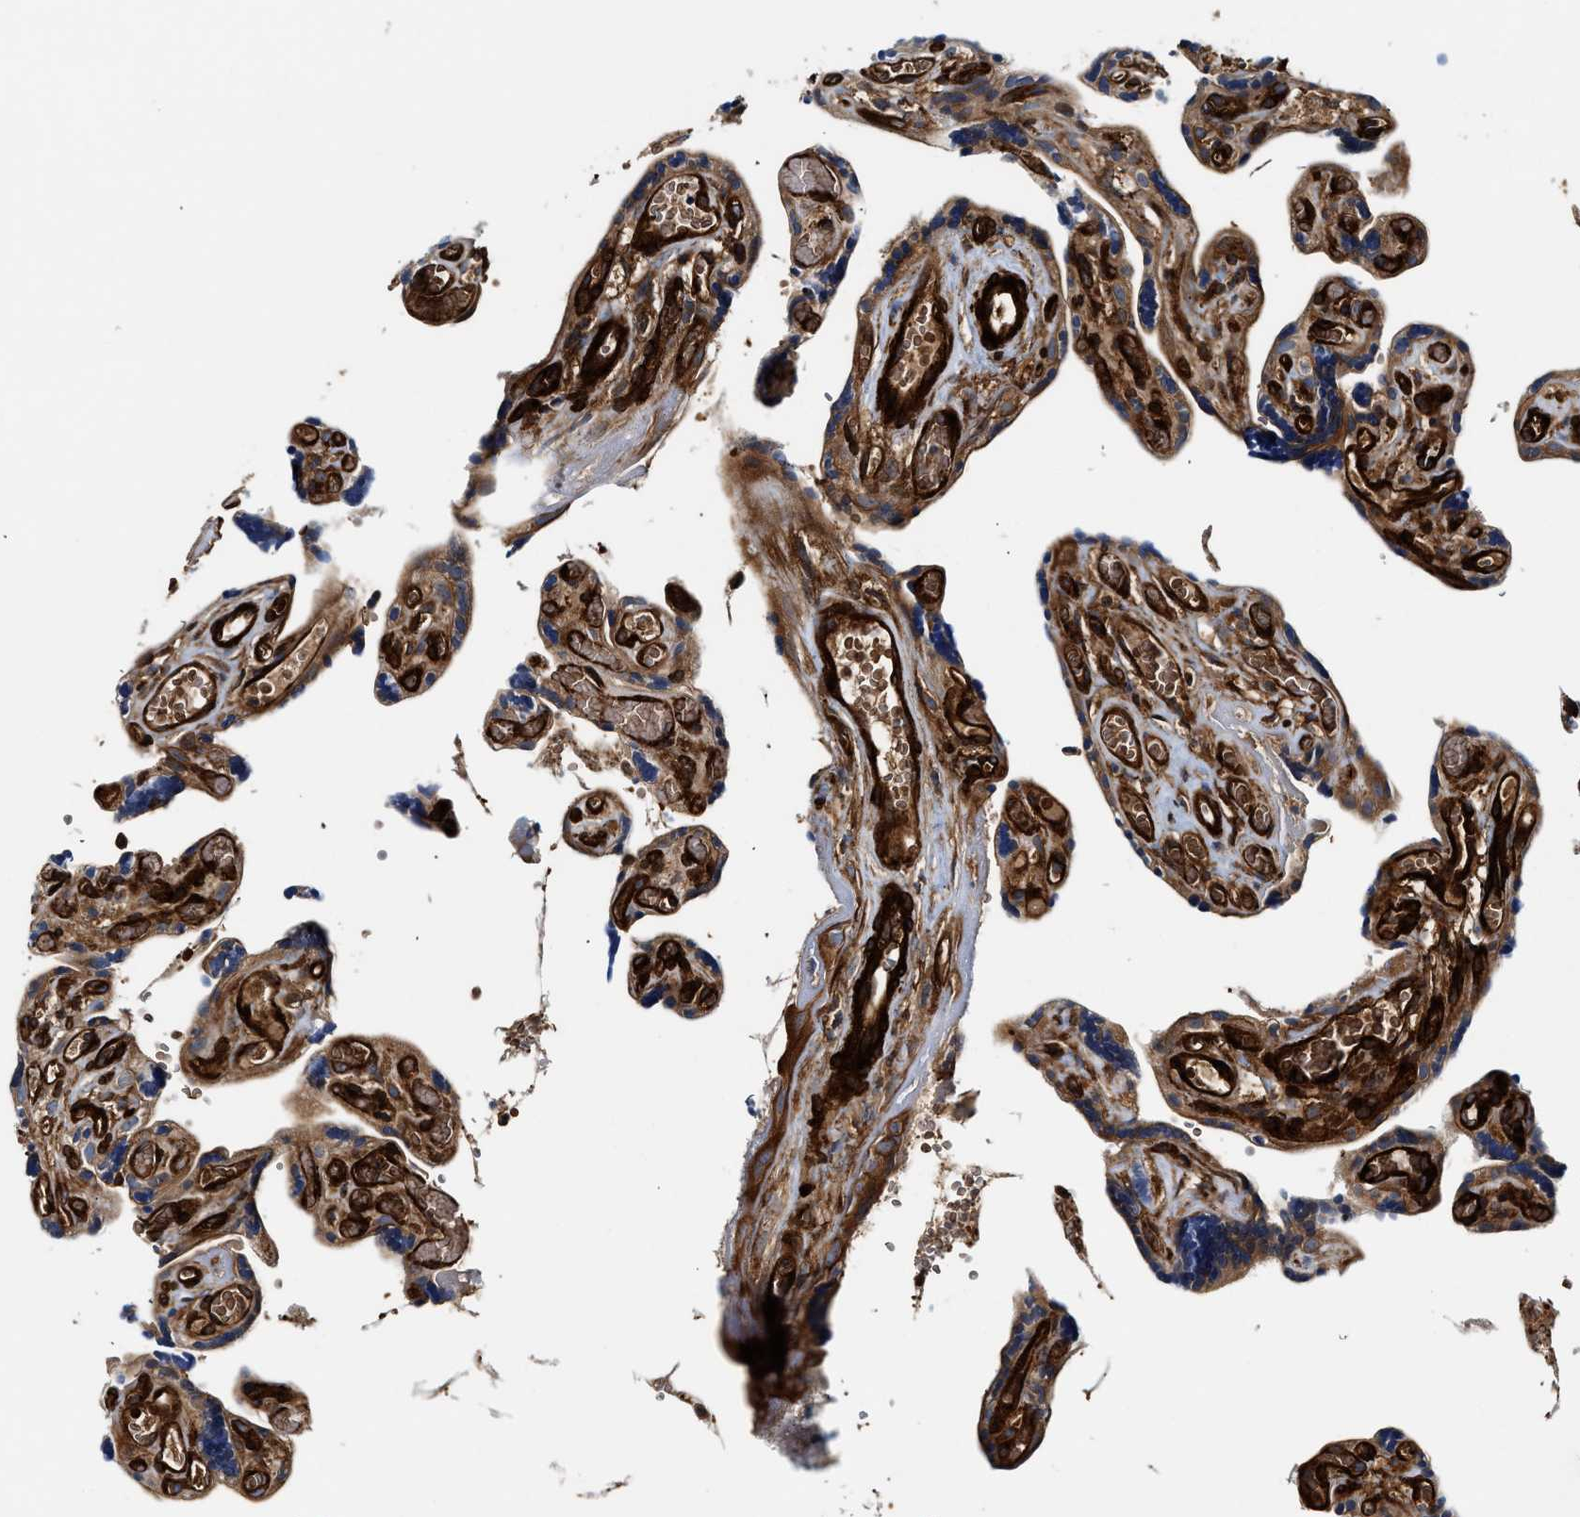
{"staining": {"intensity": "strong", "quantity": ">75%", "location": "cytoplasmic/membranous"}, "tissue": "placenta", "cell_type": "Decidual cells", "image_type": "normal", "snomed": [{"axis": "morphology", "description": "Normal tissue, NOS"}, {"axis": "topography", "description": "Placenta"}], "caption": "Immunohistochemistry (IHC) (DAB) staining of benign placenta displays strong cytoplasmic/membranous protein positivity in about >75% of decidual cells.", "gene": "HIP1", "patient": {"sex": "female", "age": 30}}